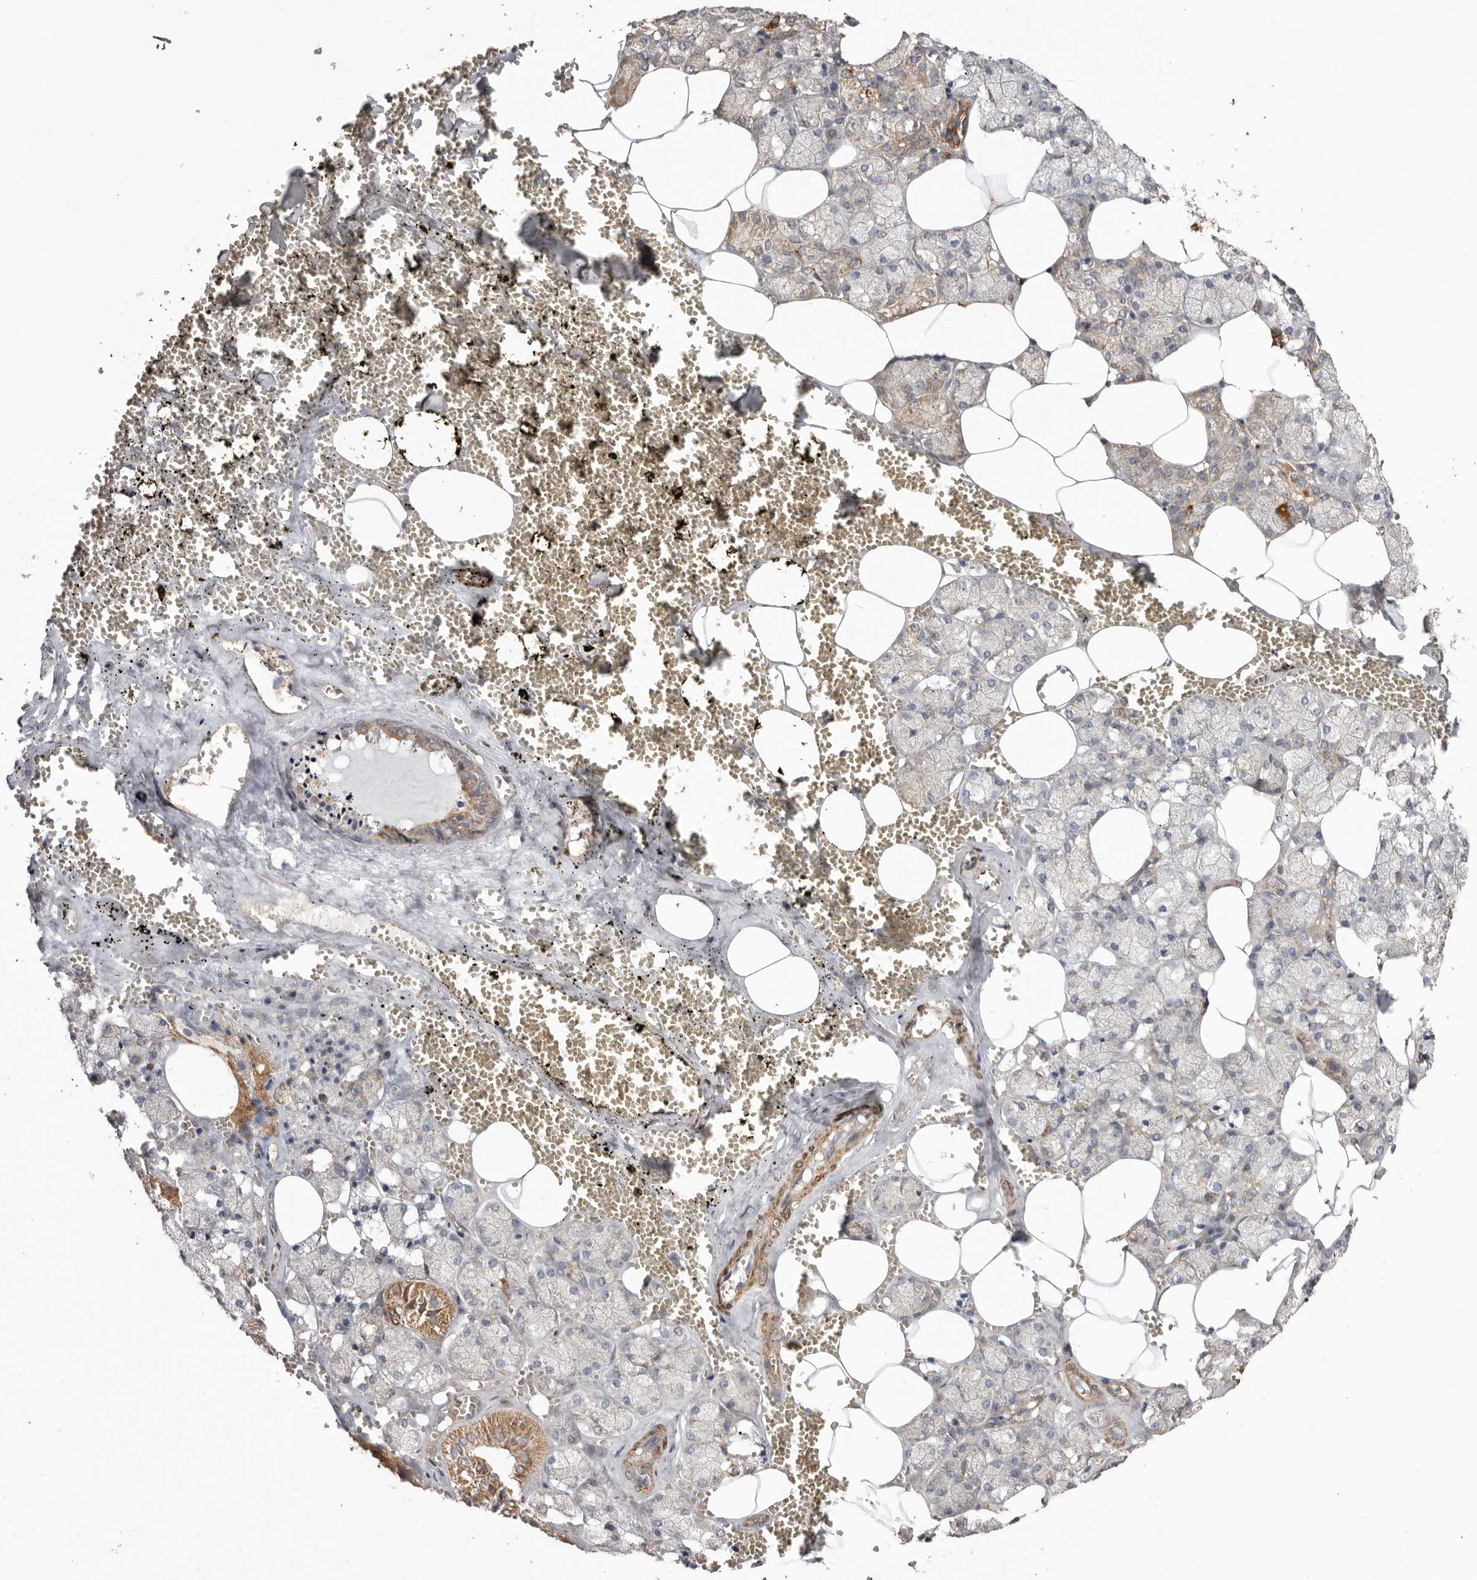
{"staining": {"intensity": "strong", "quantity": "<25%", "location": "cytoplasmic/membranous"}, "tissue": "salivary gland", "cell_type": "Glandular cells", "image_type": "normal", "snomed": [{"axis": "morphology", "description": "Normal tissue, NOS"}, {"axis": "topography", "description": "Salivary gland"}], "caption": "Immunohistochemical staining of normal salivary gland exhibits medium levels of strong cytoplasmic/membranous expression in approximately <25% of glandular cells. The protein of interest is stained brown, and the nuclei are stained in blue (DAB (3,3'-diaminobenzidine) IHC with brightfield microscopy, high magnification).", "gene": "PROKR1", "patient": {"sex": "male", "age": 62}}